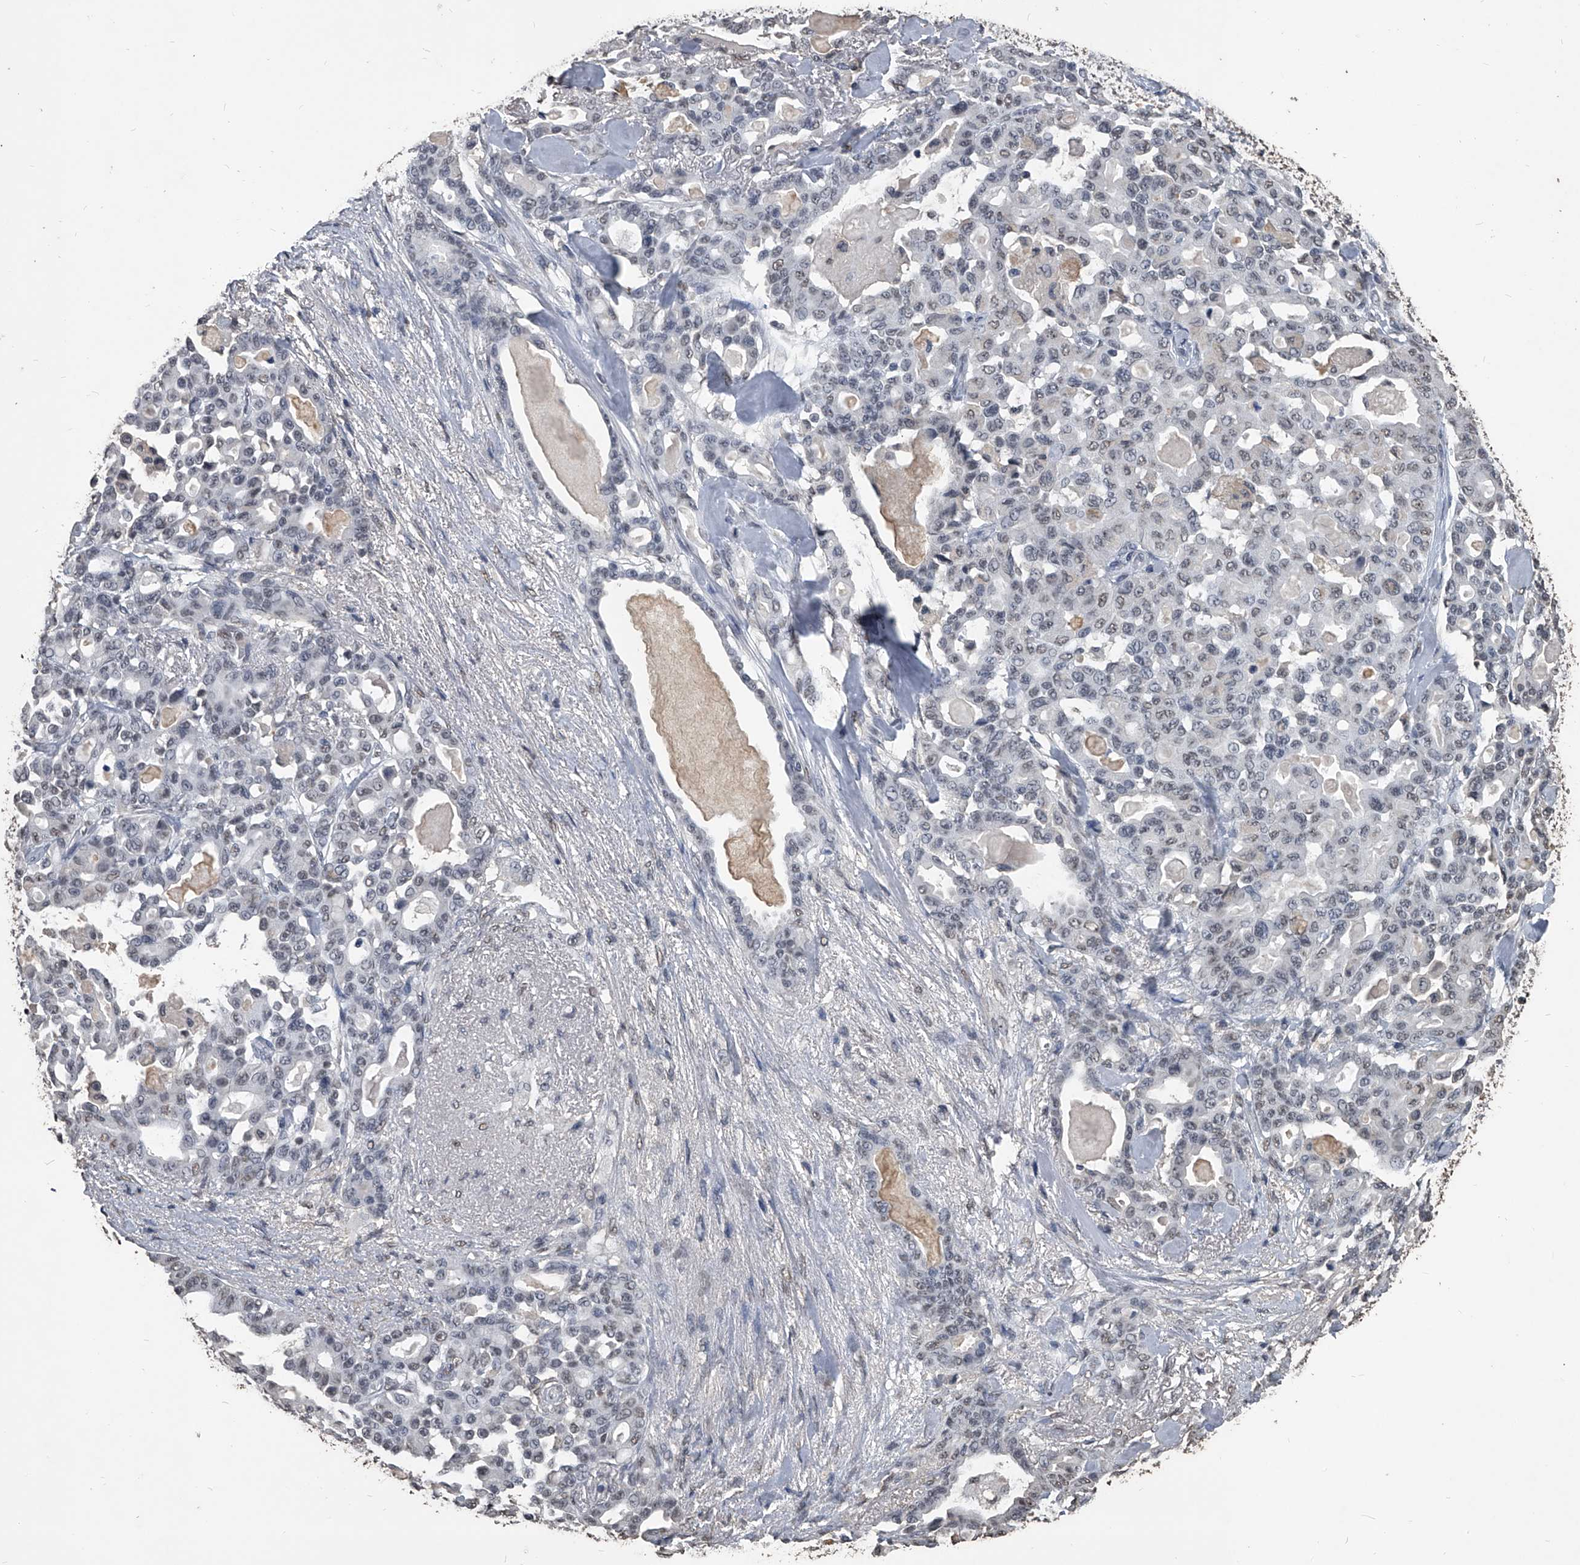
{"staining": {"intensity": "negative", "quantity": "none", "location": "none"}, "tissue": "pancreatic cancer", "cell_type": "Tumor cells", "image_type": "cancer", "snomed": [{"axis": "morphology", "description": "Adenocarcinoma, NOS"}, {"axis": "topography", "description": "Pancreas"}], "caption": "Immunohistochemistry (IHC) histopathology image of human pancreatic cancer (adenocarcinoma) stained for a protein (brown), which demonstrates no positivity in tumor cells.", "gene": "MATR3", "patient": {"sex": "male", "age": 63}}